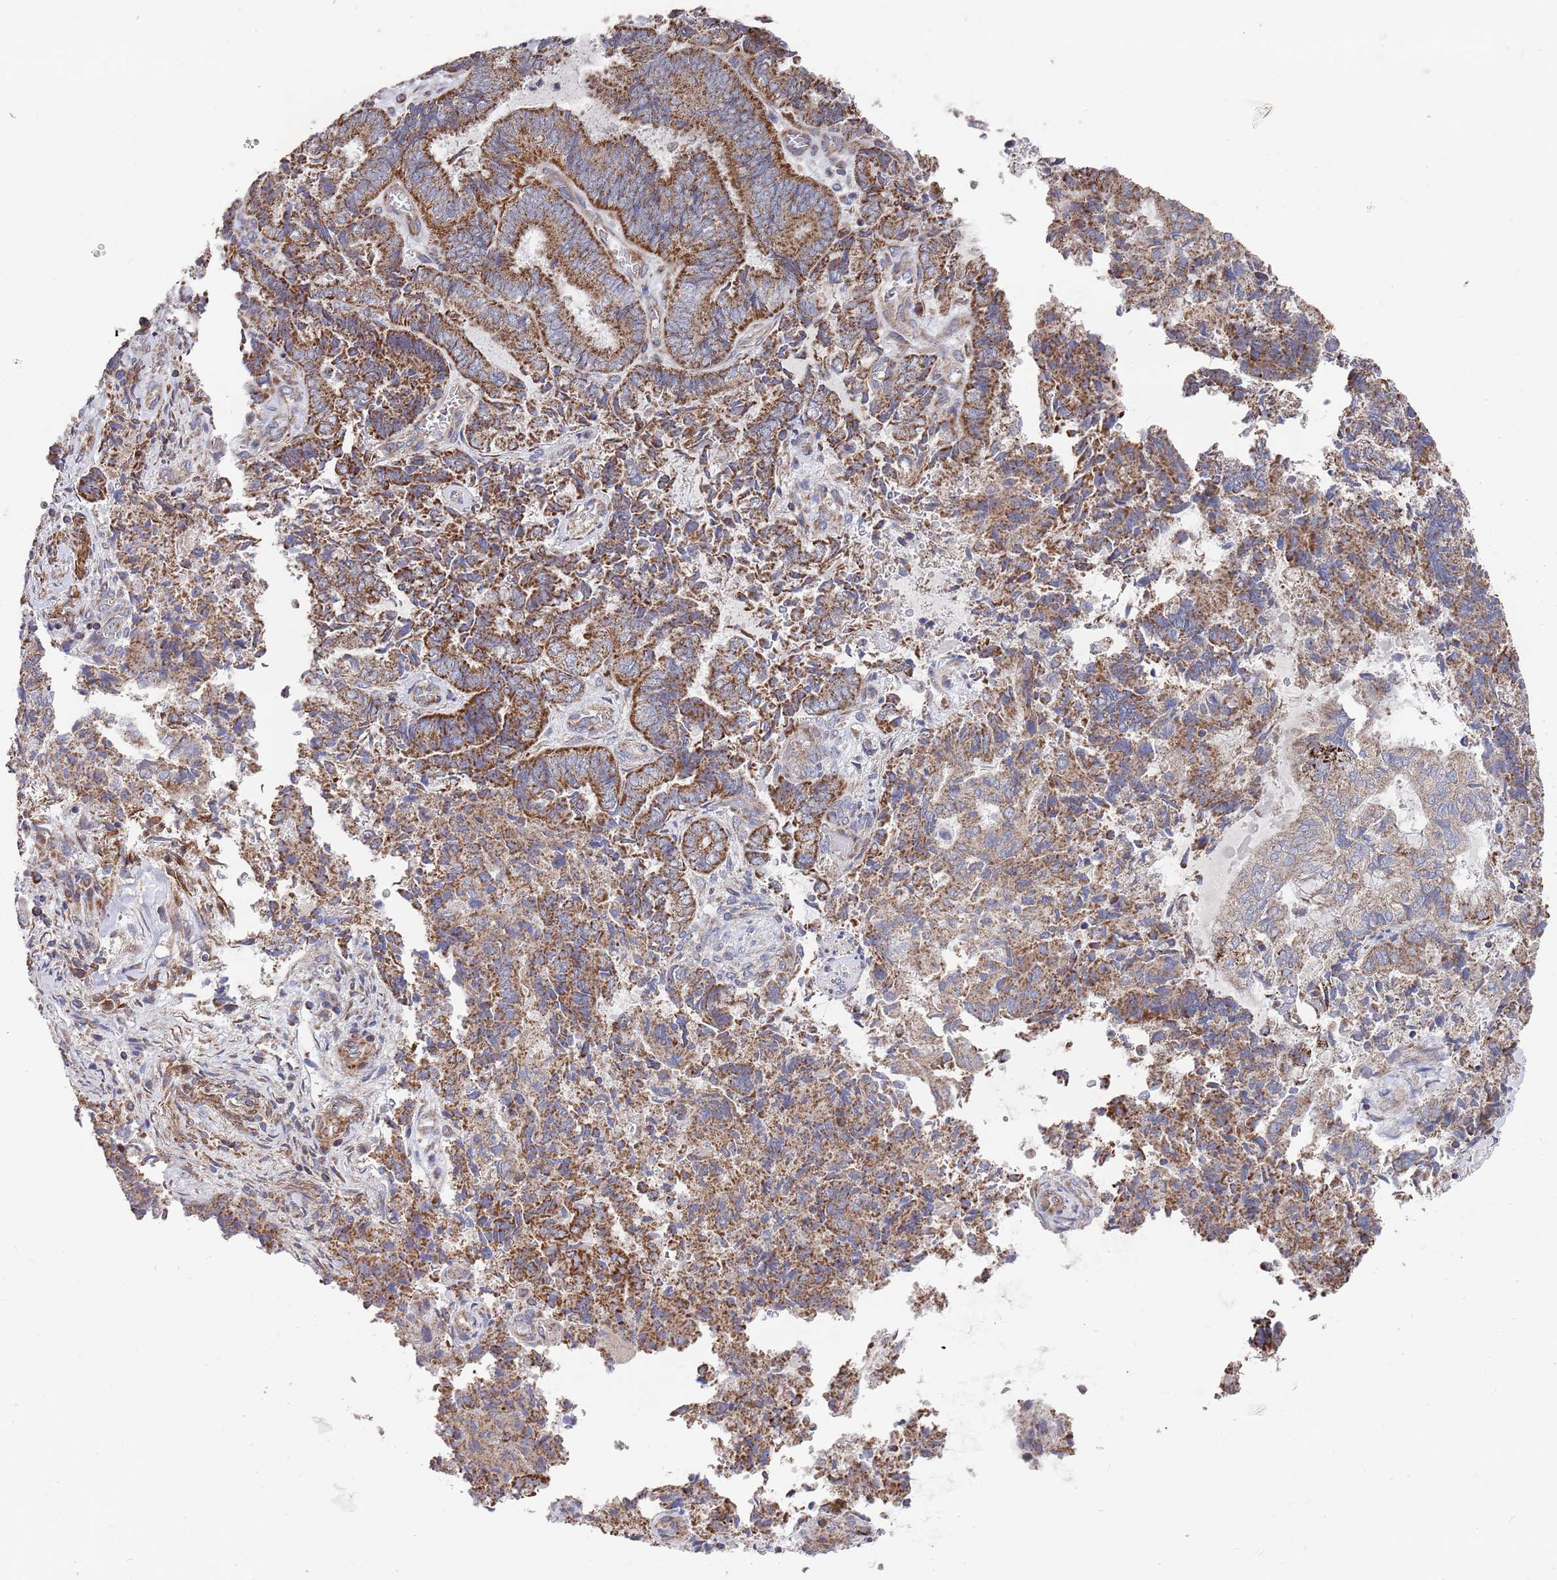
{"staining": {"intensity": "moderate", "quantity": ">75%", "location": "cytoplasmic/membranous"}, "tissue": "endometrial cancer", "cell_type": "Tumor cells", "image_type": "cancer", "snomed": [{"axis": "morphology", "description": "Adenocarcinoma, NOS"}, {"axis": "topography", "description": "Endometrium"}], "caption": "This is a photomicrograph of immunohistochemistry staining of endometrial cancer (adenocarcinoma), which shows moderate staining in the cytoplasmic/membranous of tumor cells.", "gene": "WDFY3", "patient": {"sex": "female", "age": 80}}